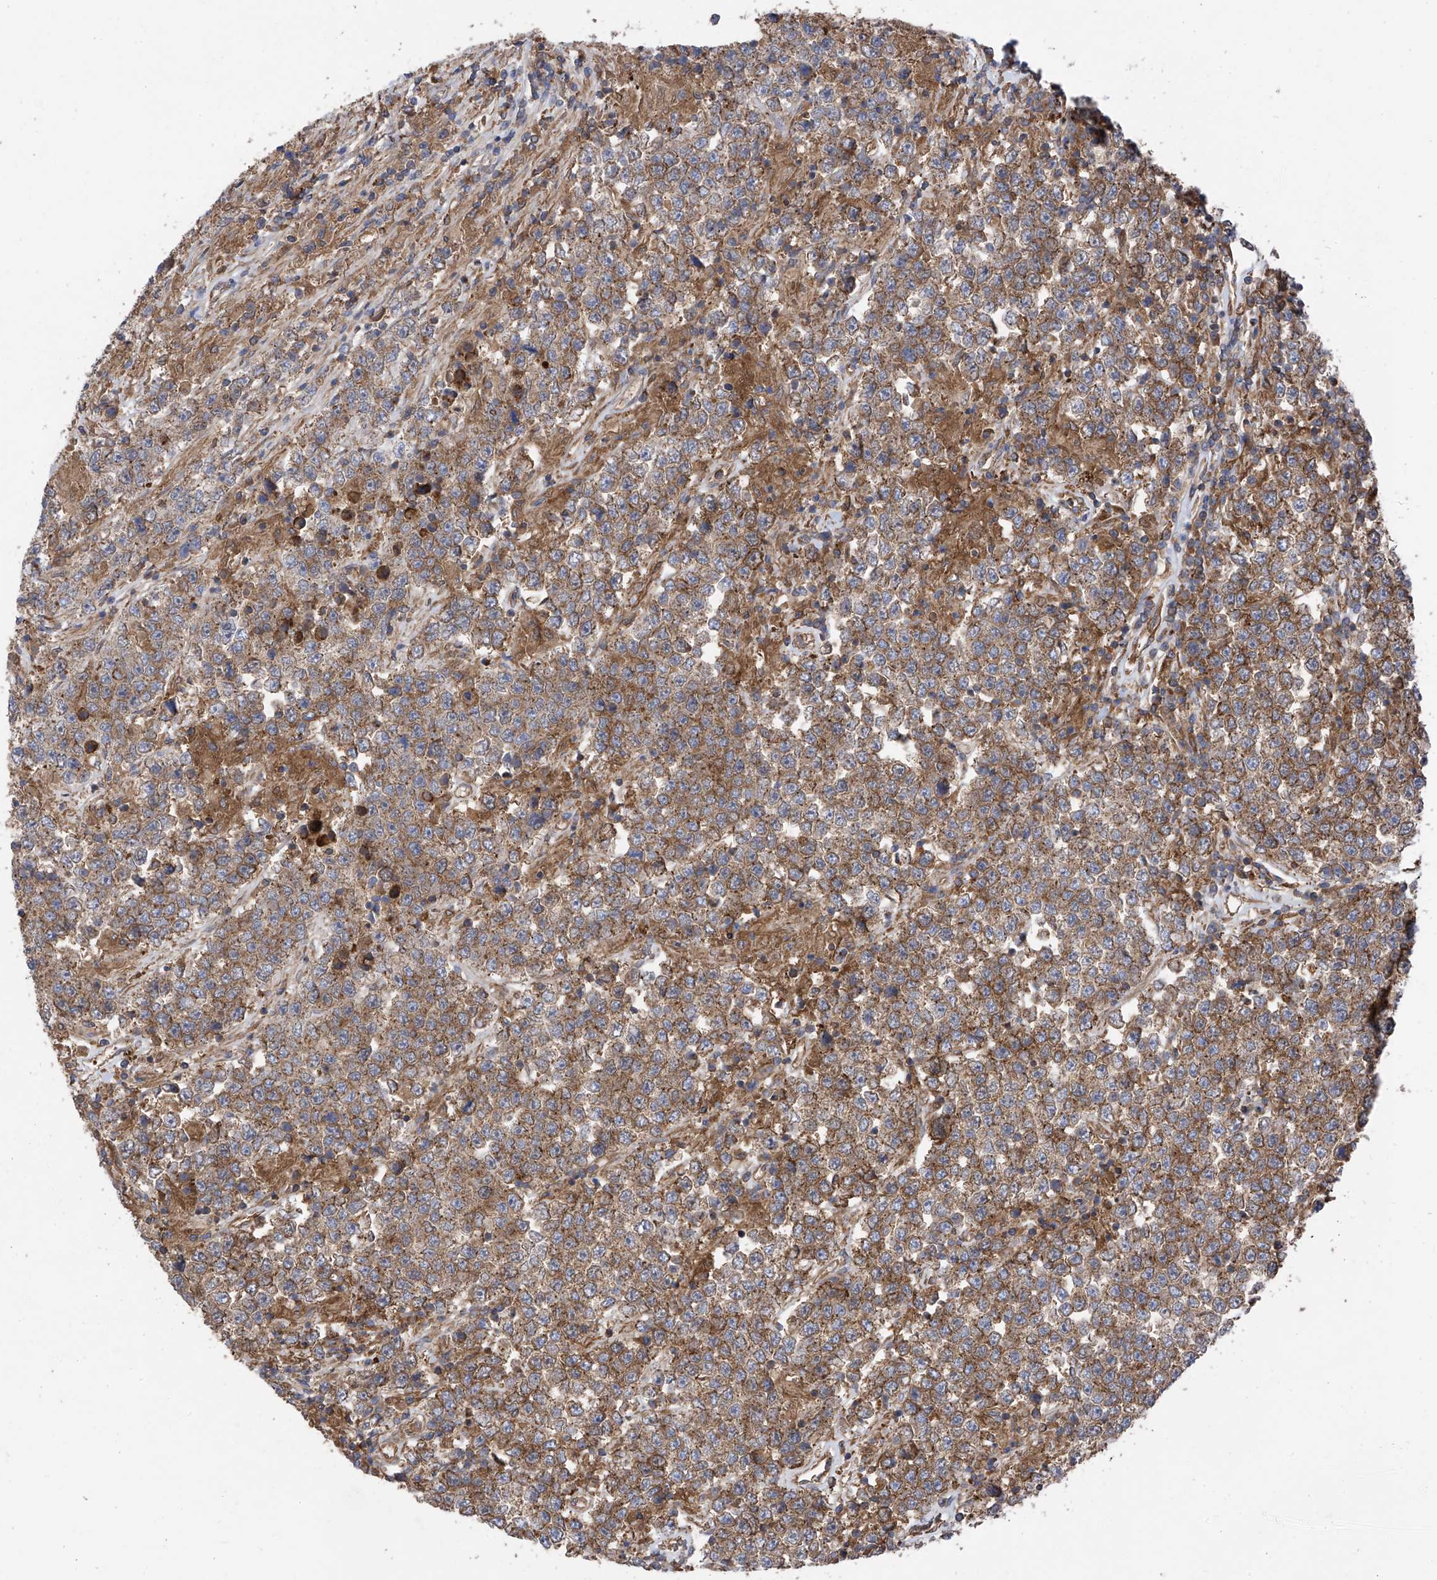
{"staining": {"intensity": "moderate", "quantity": ">75%", "location": "cytoplasmic/membranous"}, "tissue": "testis cancer", "cell_type": "Tumor cells", "image_type": "cancer", "snomed": [{"axis": "morphology", "description": "Normal tissue, NOS"}, {"axis": "morphology", "description": "Urothelial carcinoma, High grade"}, {"axis": "morphology", "description": "Seminoma, NOS"}, {"axis": "morphology", "description": "Carcinoma, Embryonal, NOS"}, {"axis": "topography", "description": "Urinary bladder"}, {"axis": "topography", "description": "Testis"}], "caption": "A brown stain highlights moderate cytoplasmic/membranous staining of a protein in embryonal carcinoma (testis) tumor cells. Nuclei are stained in blue.", "gene": "CHPF", "patient": {"sex": "male", "age": 41}}